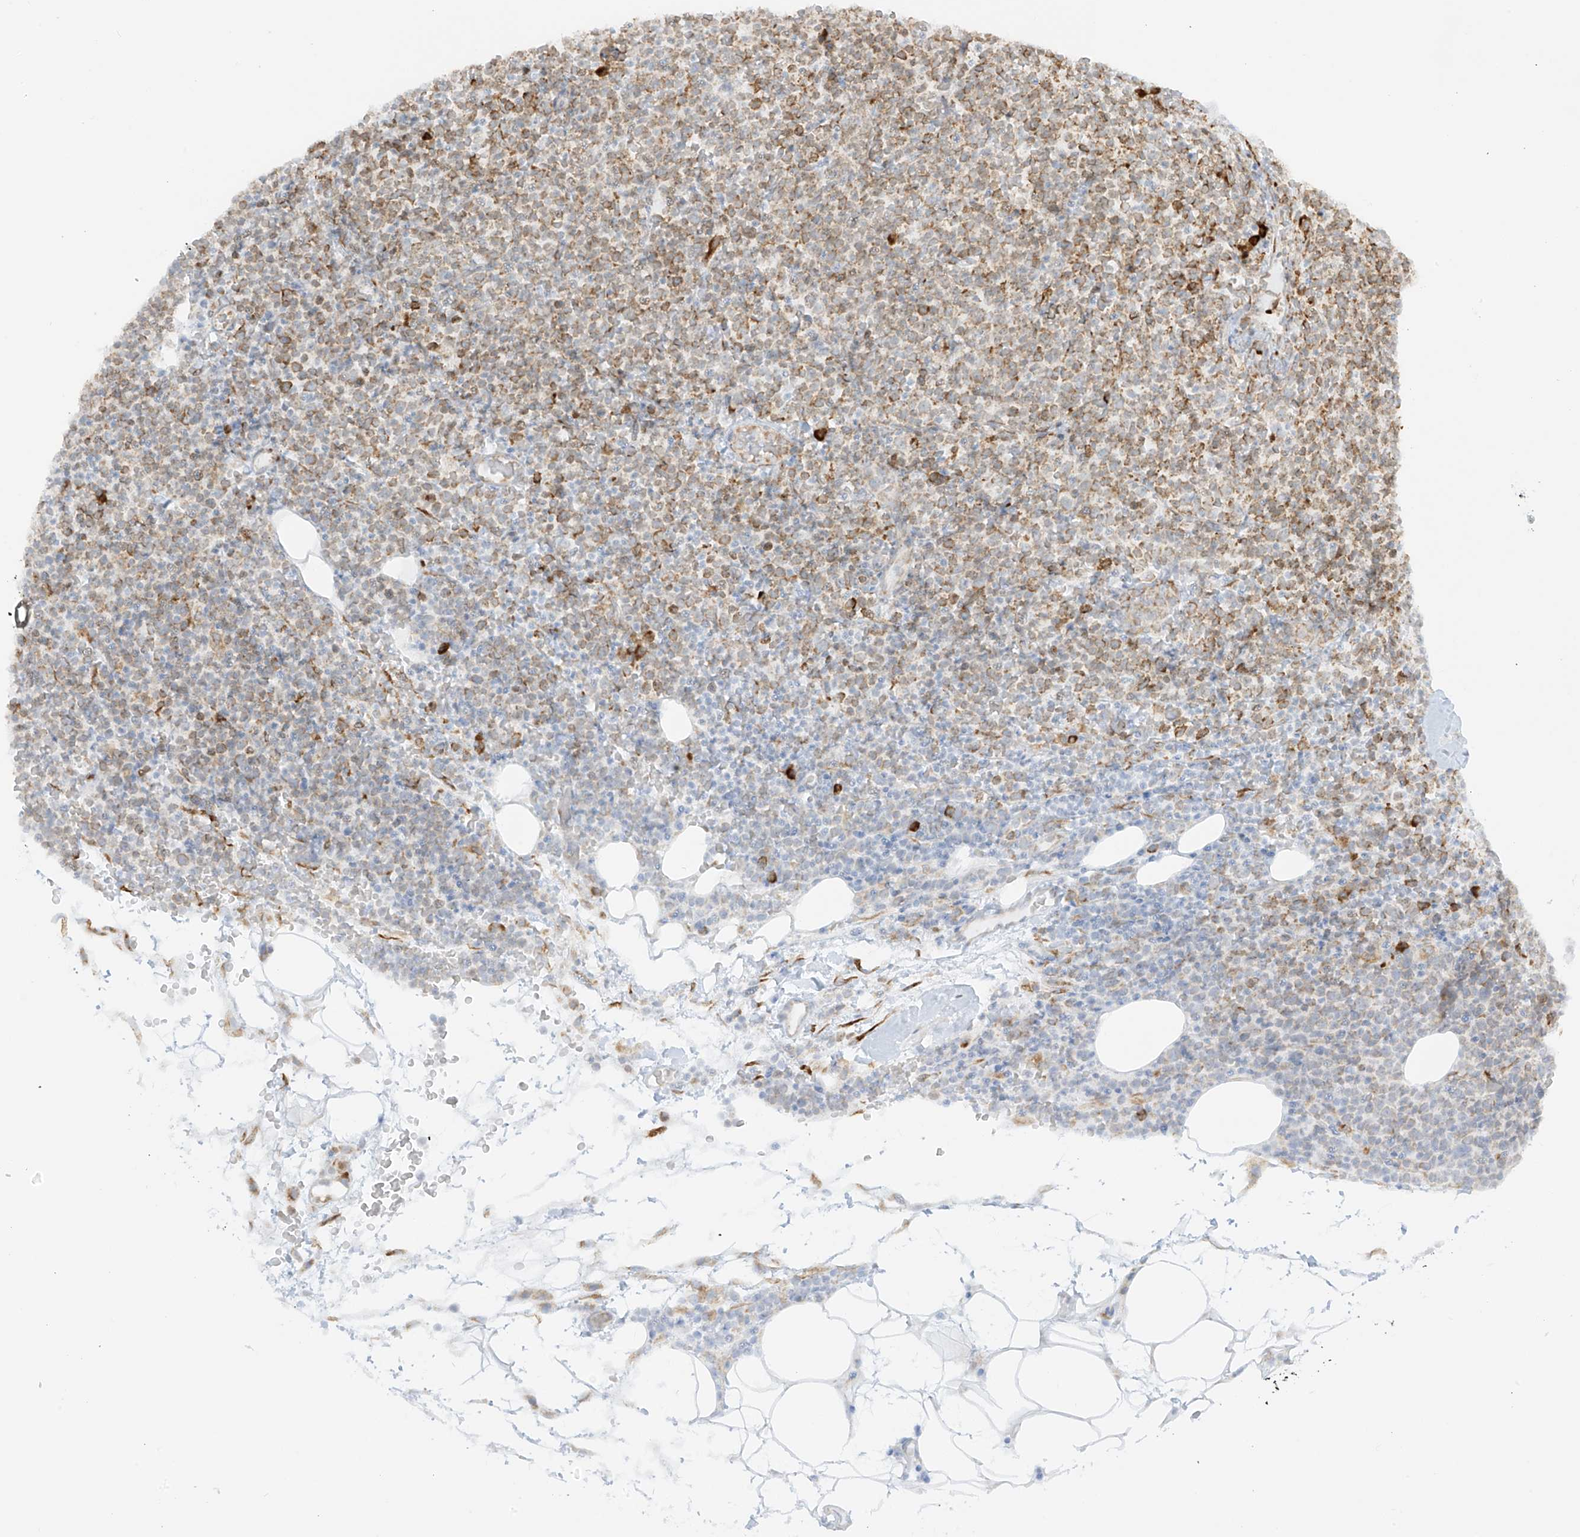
{"staining": {"intensity": "moderate", "quantity": "25%-75%", "location": "cytoplasmic/membranous"}, "tissue": "lymphoma", "cell_type": "Tumor cells", "image_type": "cancer", "snomed": [{"axis": "morphology", "description": "Malignant lymphoma, non-Hodgkin's type, High grade"}, {"axis": "topography", "description": "Lymph node"}], "caption": "High-grade malignant lymphoma, non-Hodgkin's type stained with immunohistochemistry (IHC) displays moderate cytoplasmic/membranous positivity in approximately 25%-75% of tumor cells.", "gene": "LRRC59", "patient": {"sex": "male", "age": 61}}